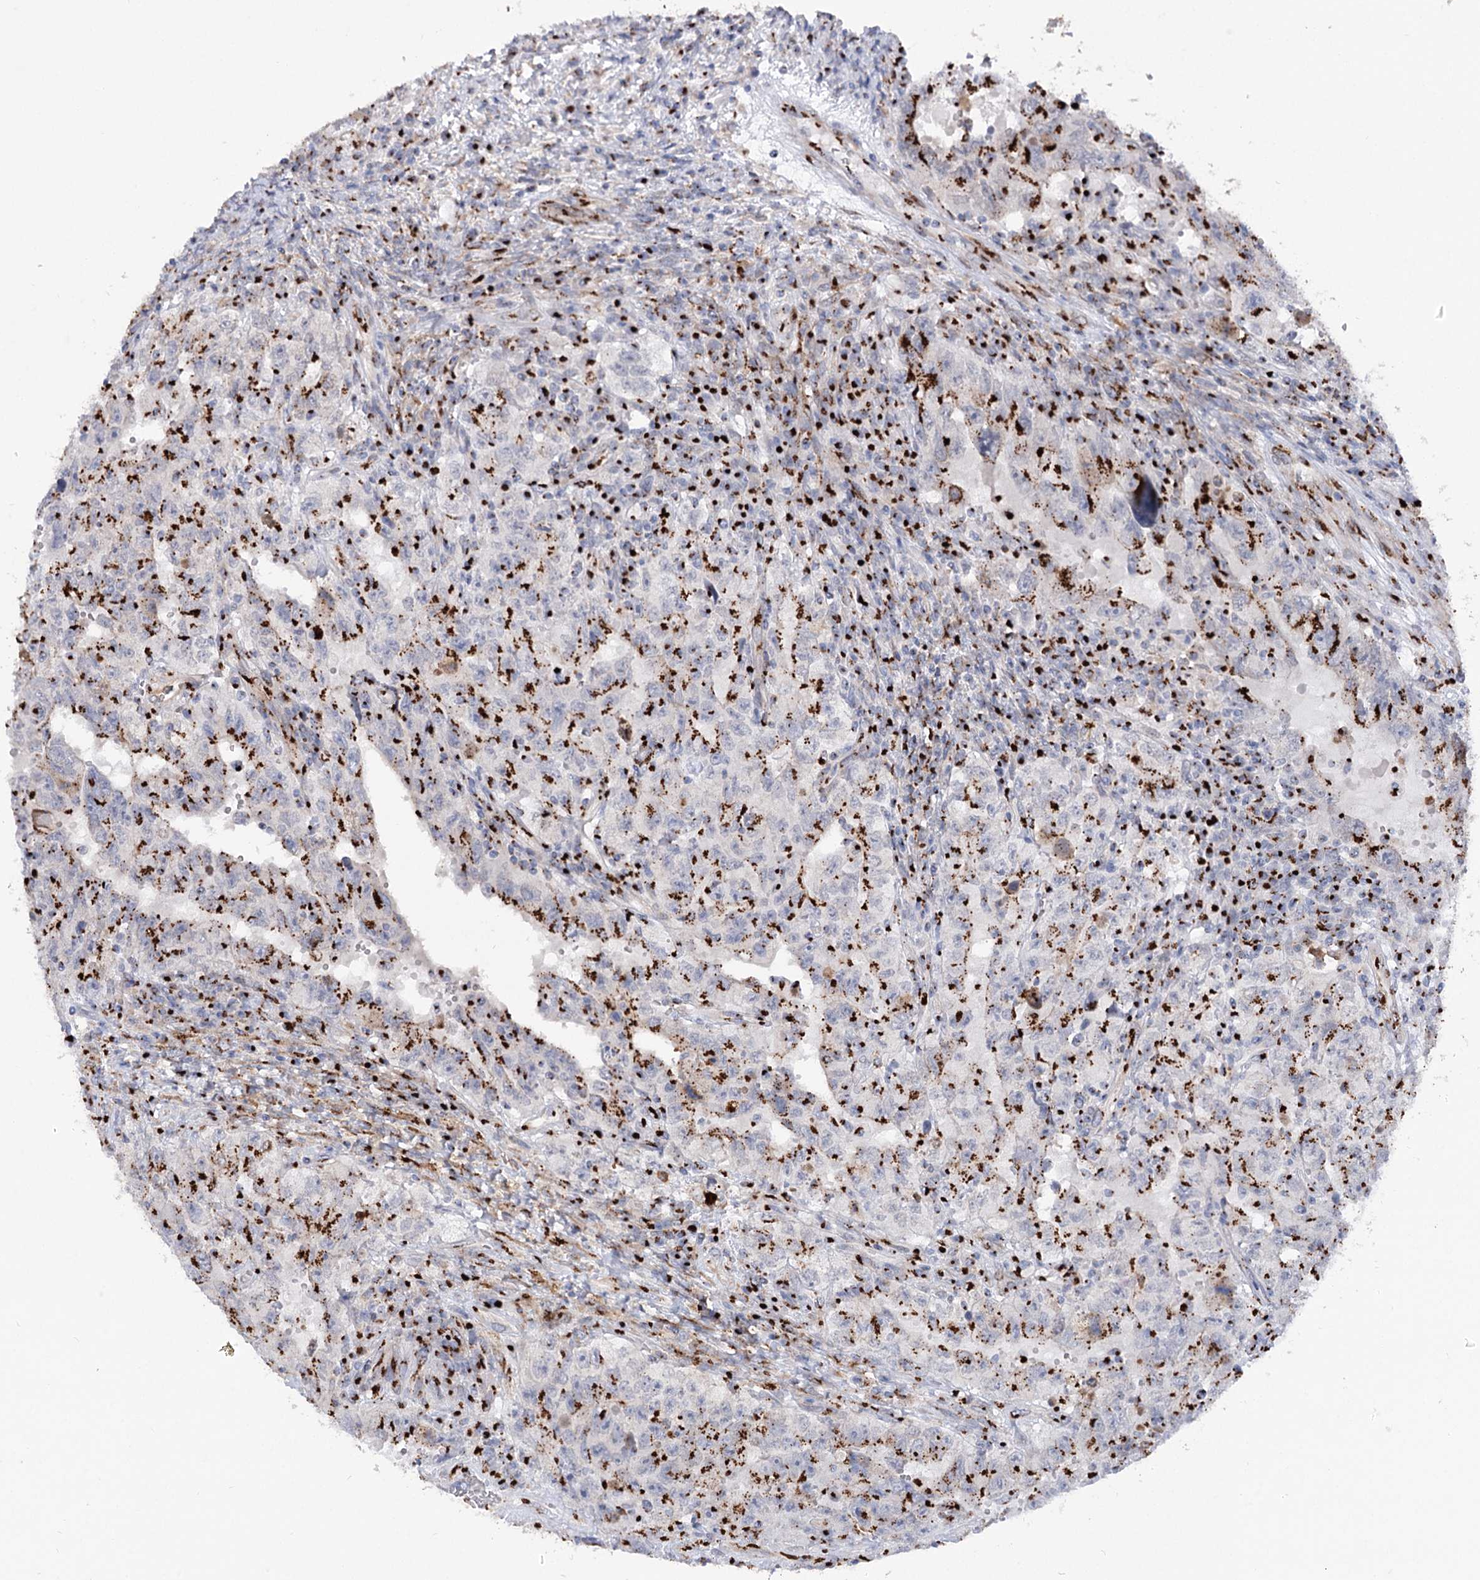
{"staining": {"intensity": "strong", "quantity": "25%-75%", "location": "cytoplasmic/membranous"}, "tissue": "testis cancer", "cell_type": "Tumor cells", "image_type": "cancer", "snomed": [{"axis": "morphology", "description": "Carcinoma, Embryonal, NOS"}, {"axis": "topography", "description": "Testis"}], "caption": "Embryonal carcinoma (testis) stained for a protein exhibits strong cytoplasmic/membranous positivity in tumor cells.", "gene": "TMEM165", "patient": {"sex": "male", "age": 26}}